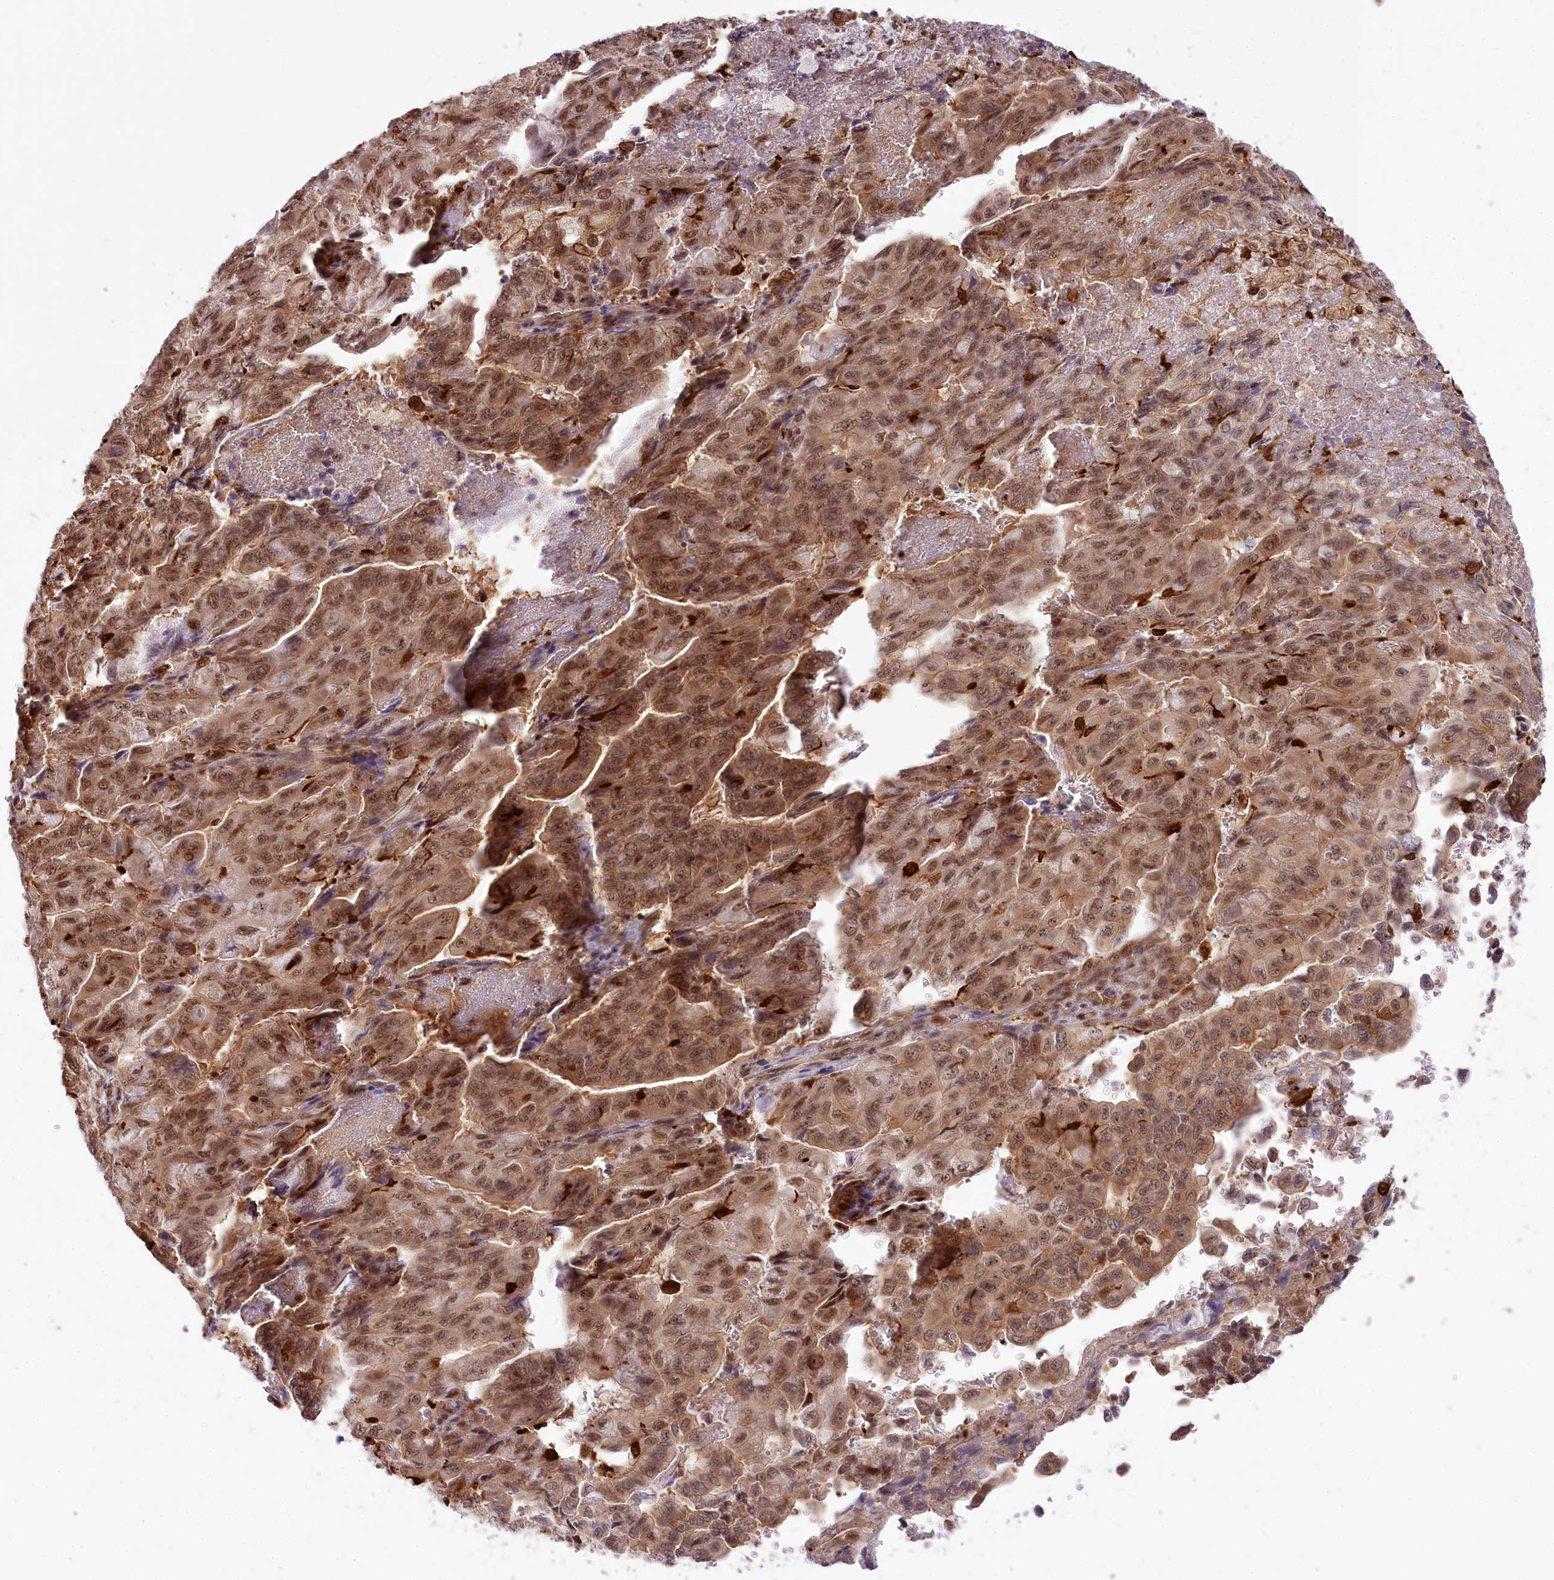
{"staining": {"intensity": "moderate", "quantity": ">75%", "location": "nuclear"}, "tissue": "pancreatic cancer", "cell_type": "Tumor cells", "image_type": "cancer", "snomed": [{"axis": "morphology", "description": "Adenocarcinoma, NOS"}, {"axis": "topography", "description": "Pancreas"}], "caption": "Protein expression analysis of human pancreatic cancer (adenocarcinoma) reveals moderate nuclear positivity in approximately >75% of tumor cells. (IHC, brightfield microscopy, high magnification).", "gene": "TUBGCP2", "patient": {"sex": "male", "age": 51}}